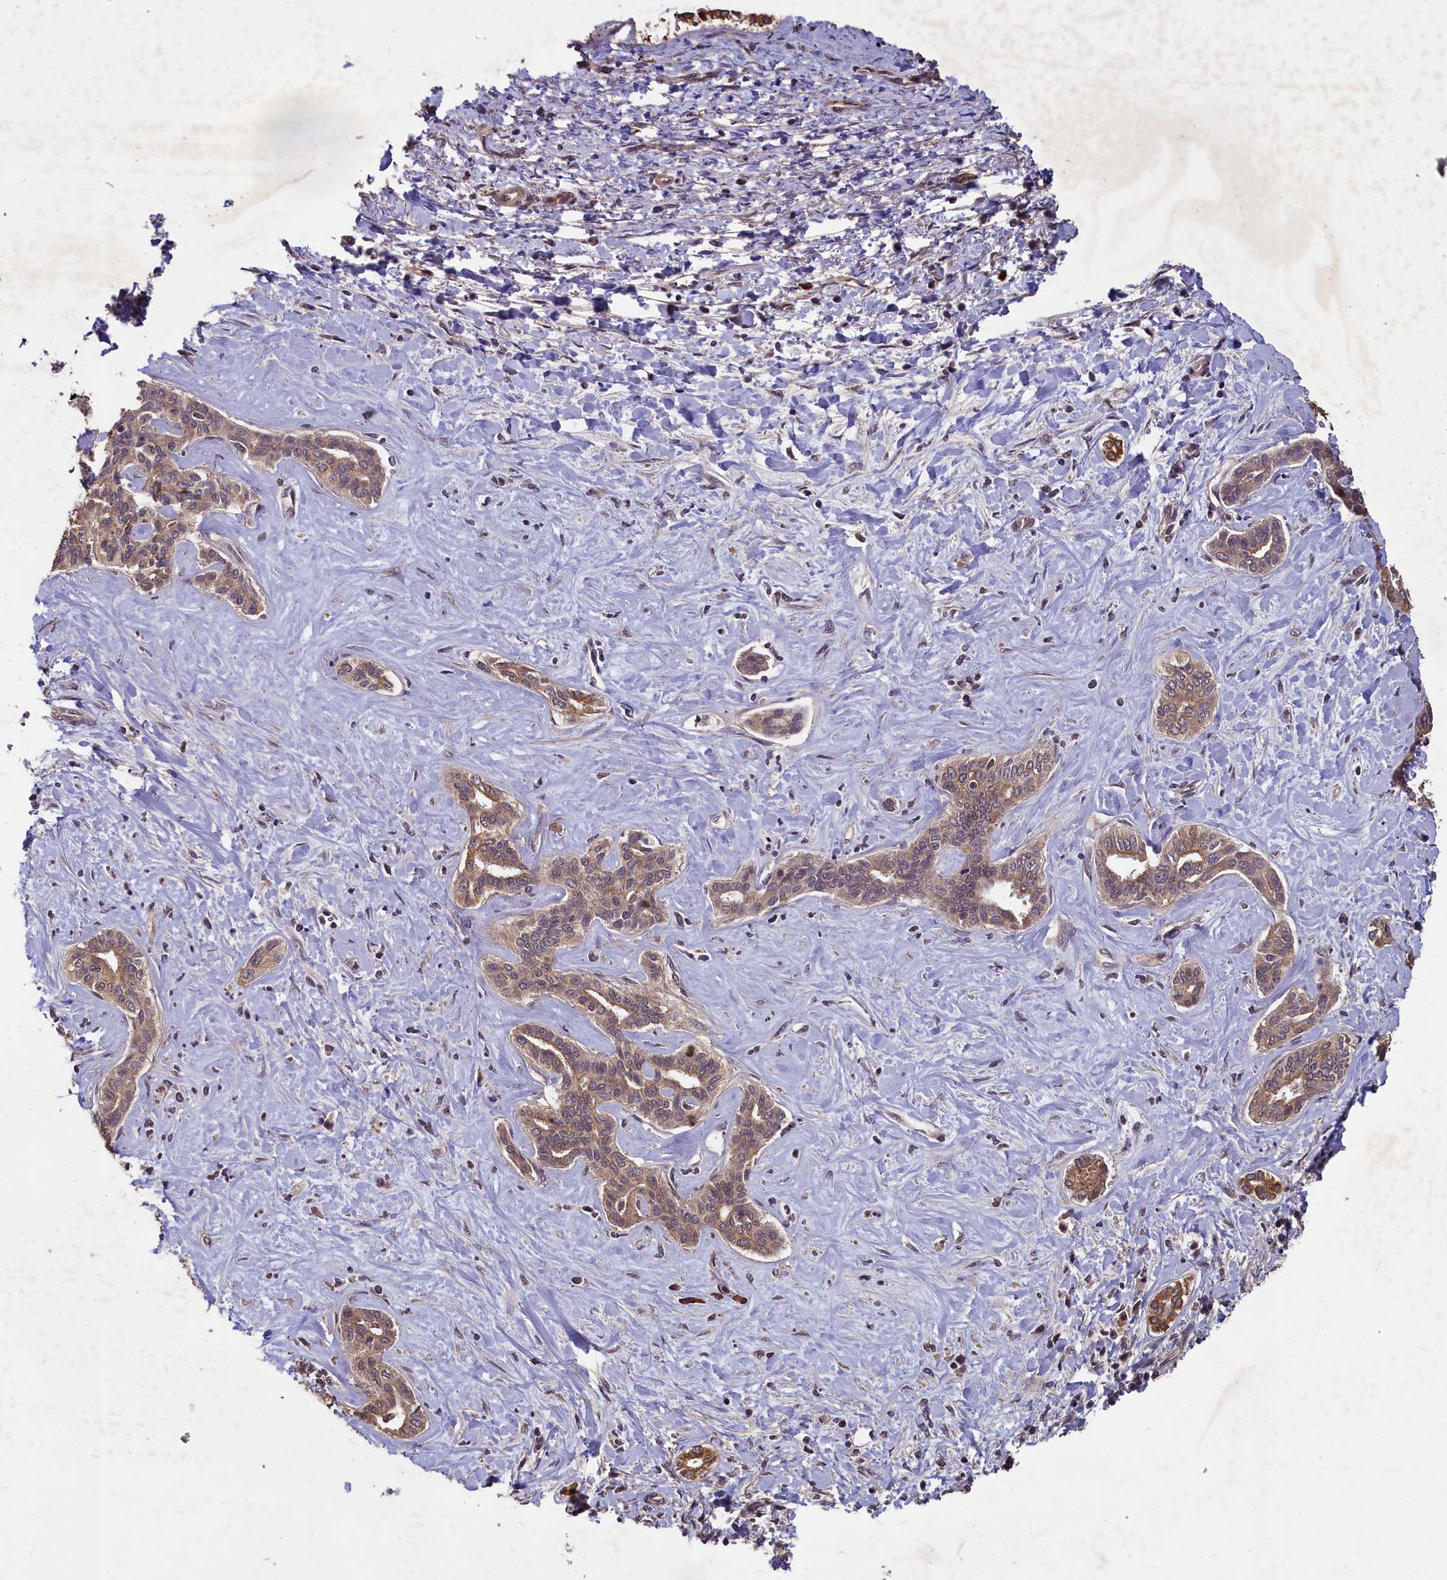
{"staining": {"intensity": "weak", "quantity": ">75%", "location": "cytoplasmic/membranous"}, "tissue": "liver cancer", "cell_type": "Tumor cells", "image_type": "cancer", "snomed": [{"axis": "morphology", "description": "Cholangiocarcinoma"}, {"axis": "topography", "description": "Liver"}], "caption": "Tumor cells show low levels of weak cytoplasmic/membranous staining in about >75% of cells in human liver cancer (cholangiocarcinoma). (IHC, brightfield microscopy, high magnification).", "gene": "CHD9", "patient": {"sex": "female", "age": 77}}